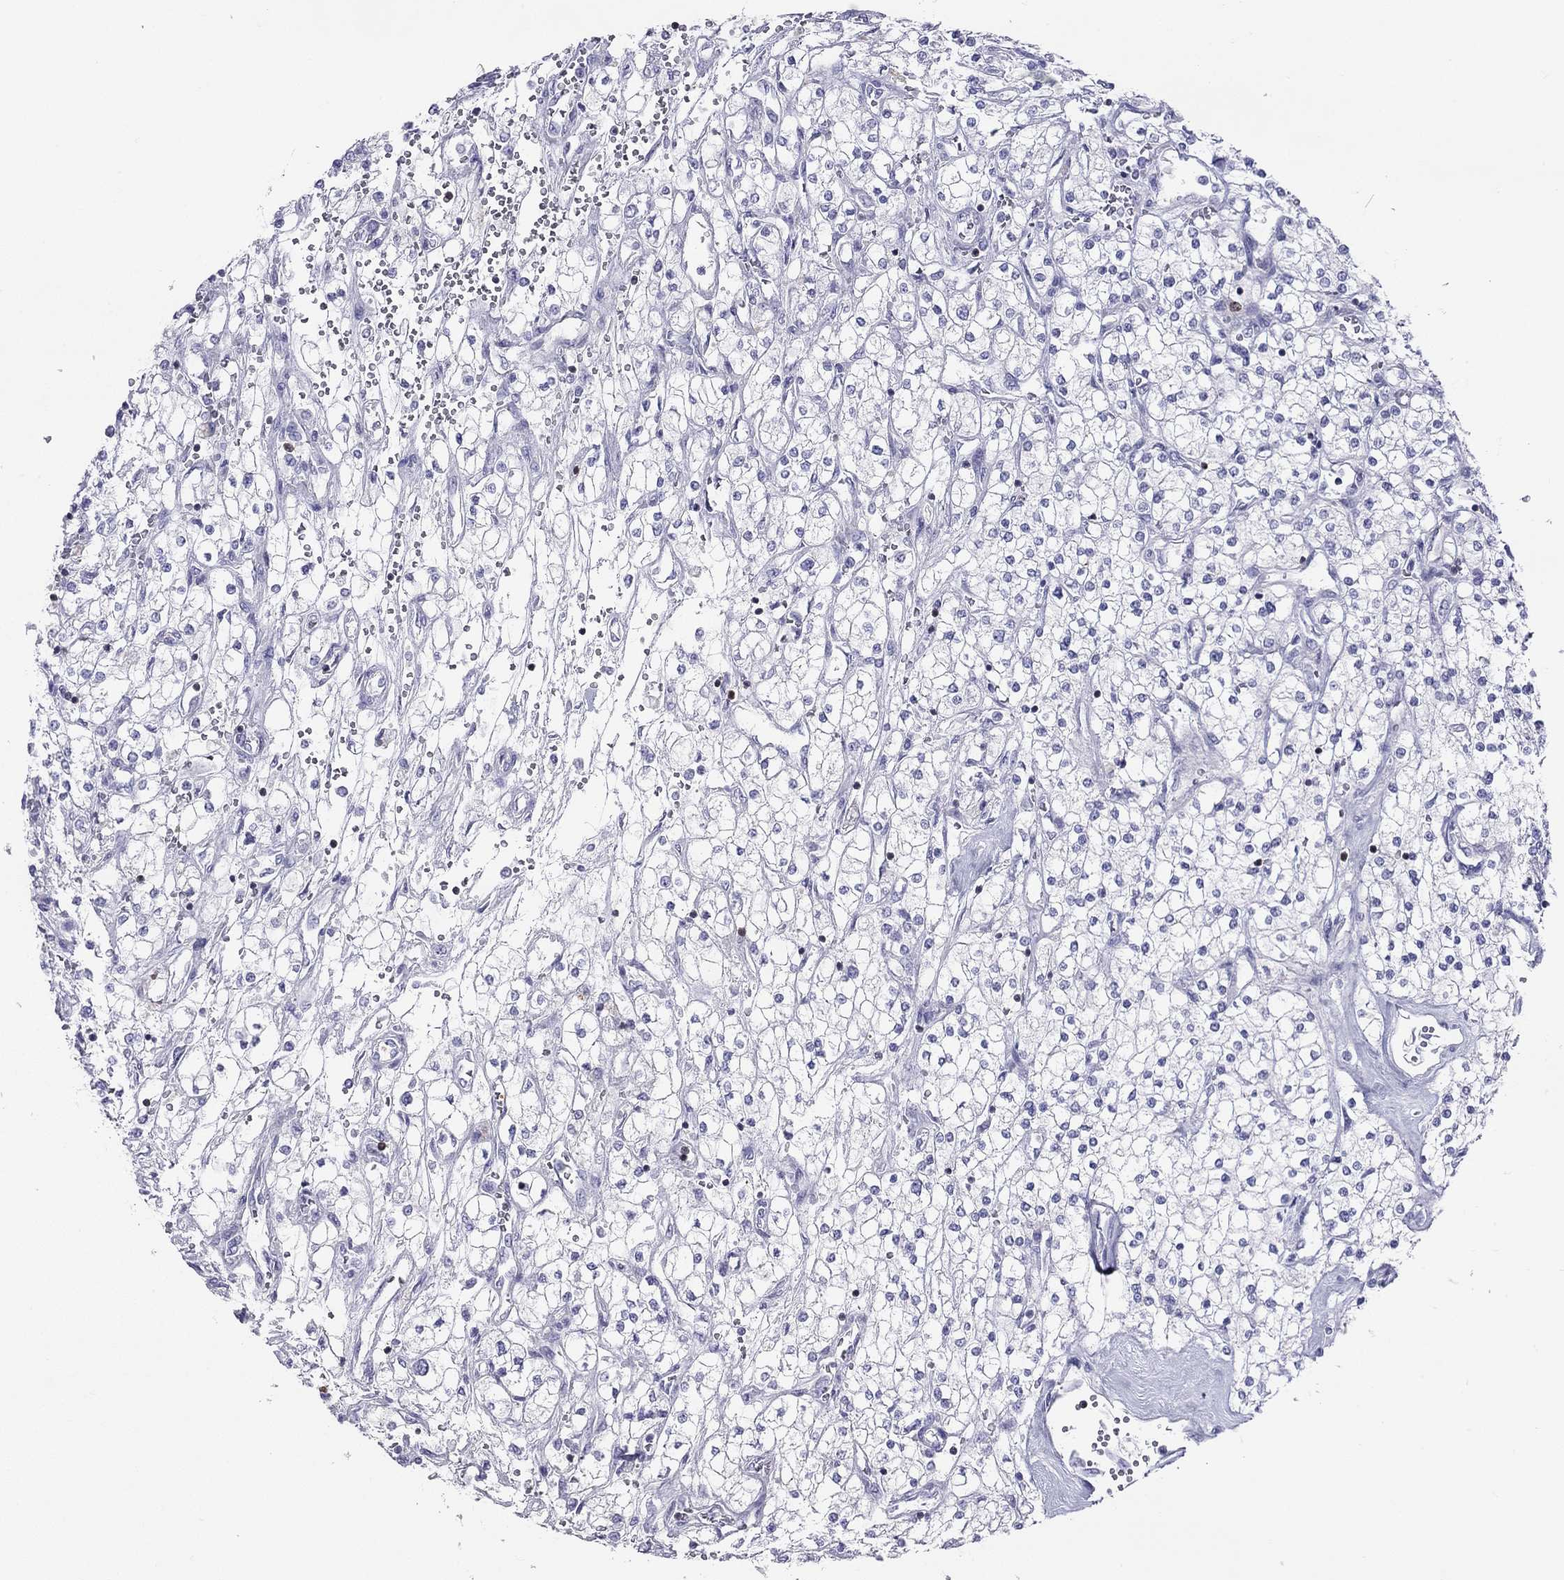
{"staining": {"intensity": "negative", "quantity": "none", "location": "none"}, "tissue": "renal cancer", "cell_type": "Tumor cells", "image_type": "cancer", "snomed": [{"axis": "morphology", "description": "Adenocarcinoma, NOS"}, {"axis": "topography", "description": "Kidney"}], "caption": "An image of adenocarcinoma (renal) stained for a protein exhibits no brown staining in tumor cells.", "gene": "SH2D2A", "patient": {"sex": "male", "age": 80}}